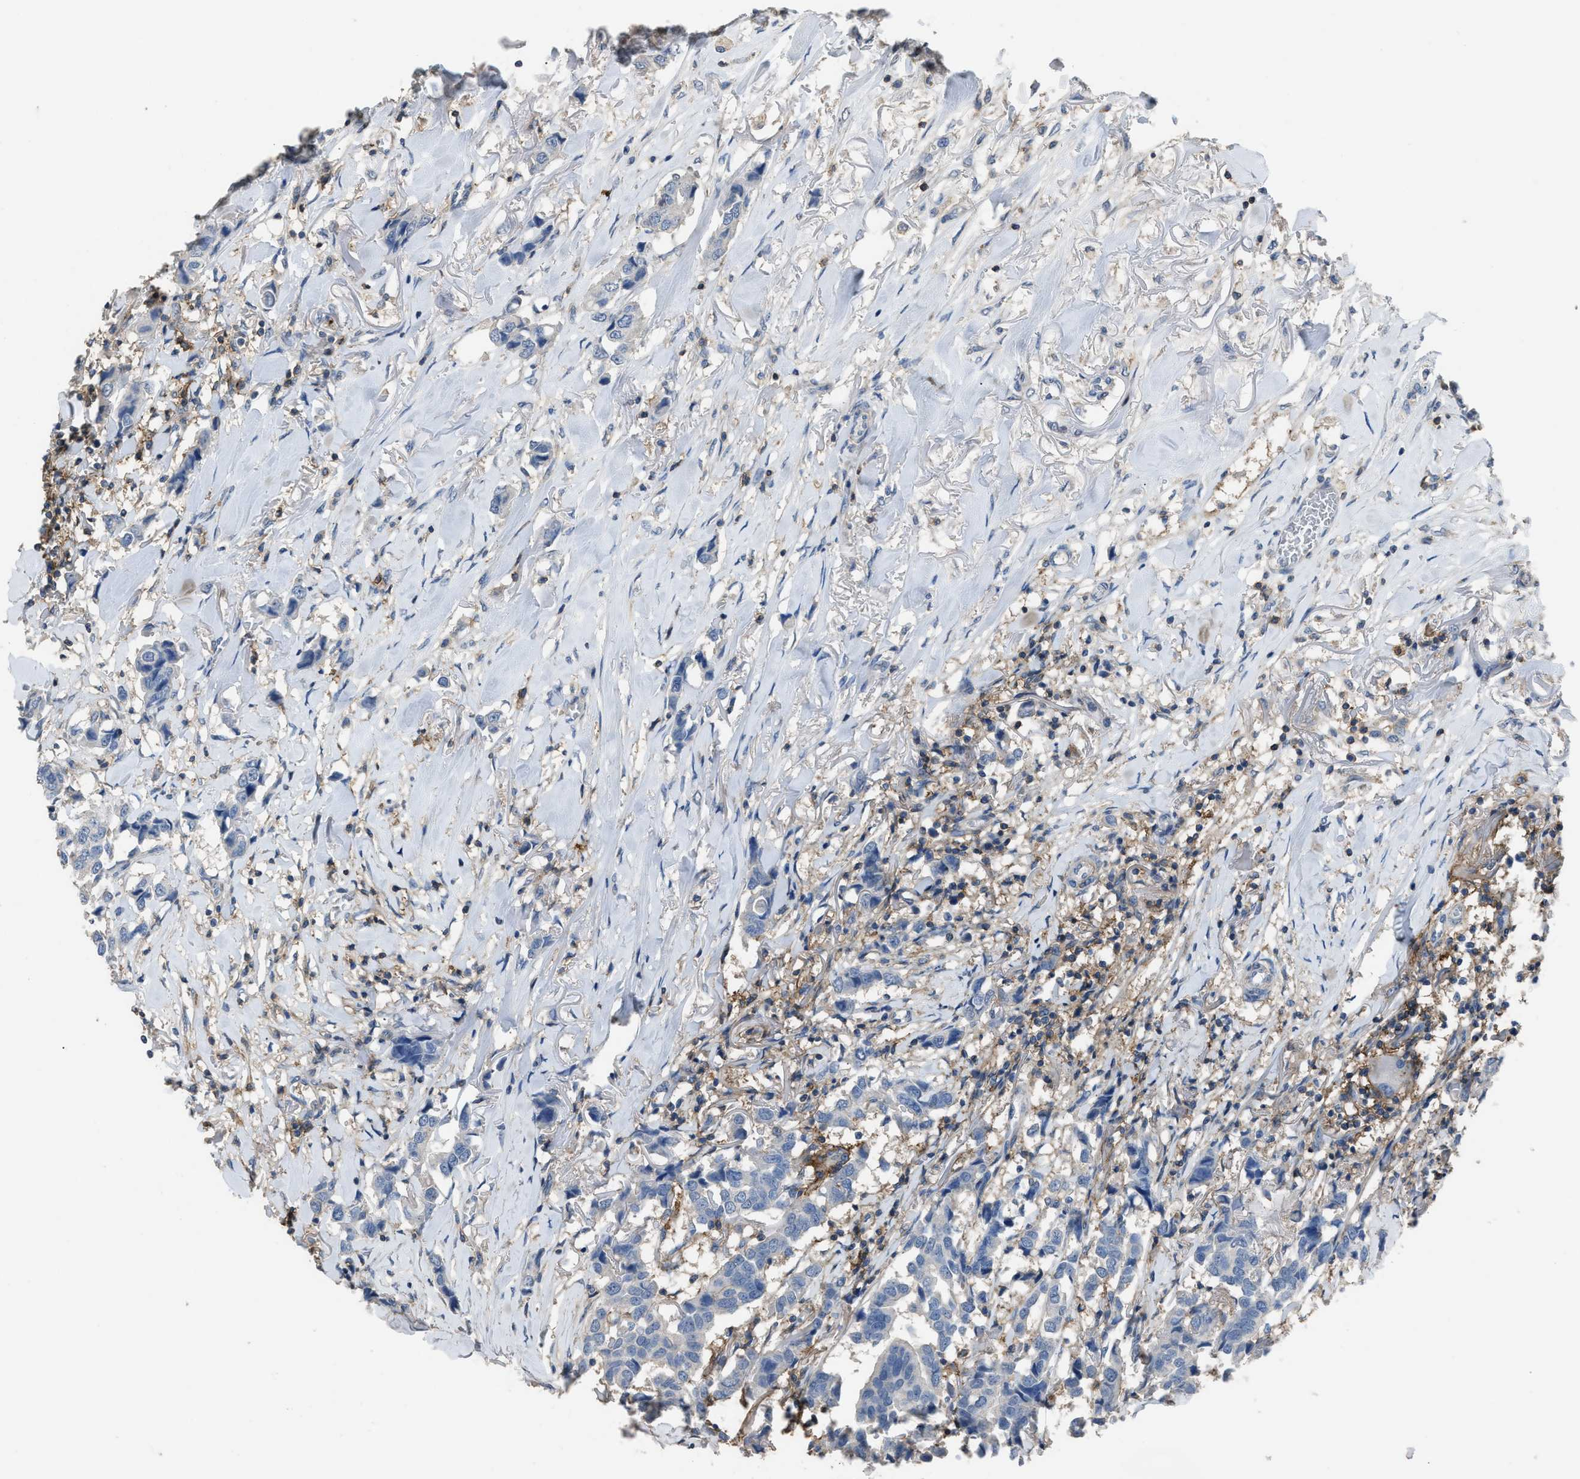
{"staining": {"intensity": "negative", "quantity": "none", "location": "none"}, "tissue": "breast cancer", "cell_type": "Tumor cells", "image_type": "cancer", "snomed": [{"axis": "morphology", "description": "Duct carcinoma"}, {"axis": "topography", "description": "Breast"}], "caption": "Micrograph shows no significant protein expression in tumor cells of infiltrating ductal carcinoma (breast).", "gene": "OR51E1", "patient": {"sex": "female", "age": 80}}